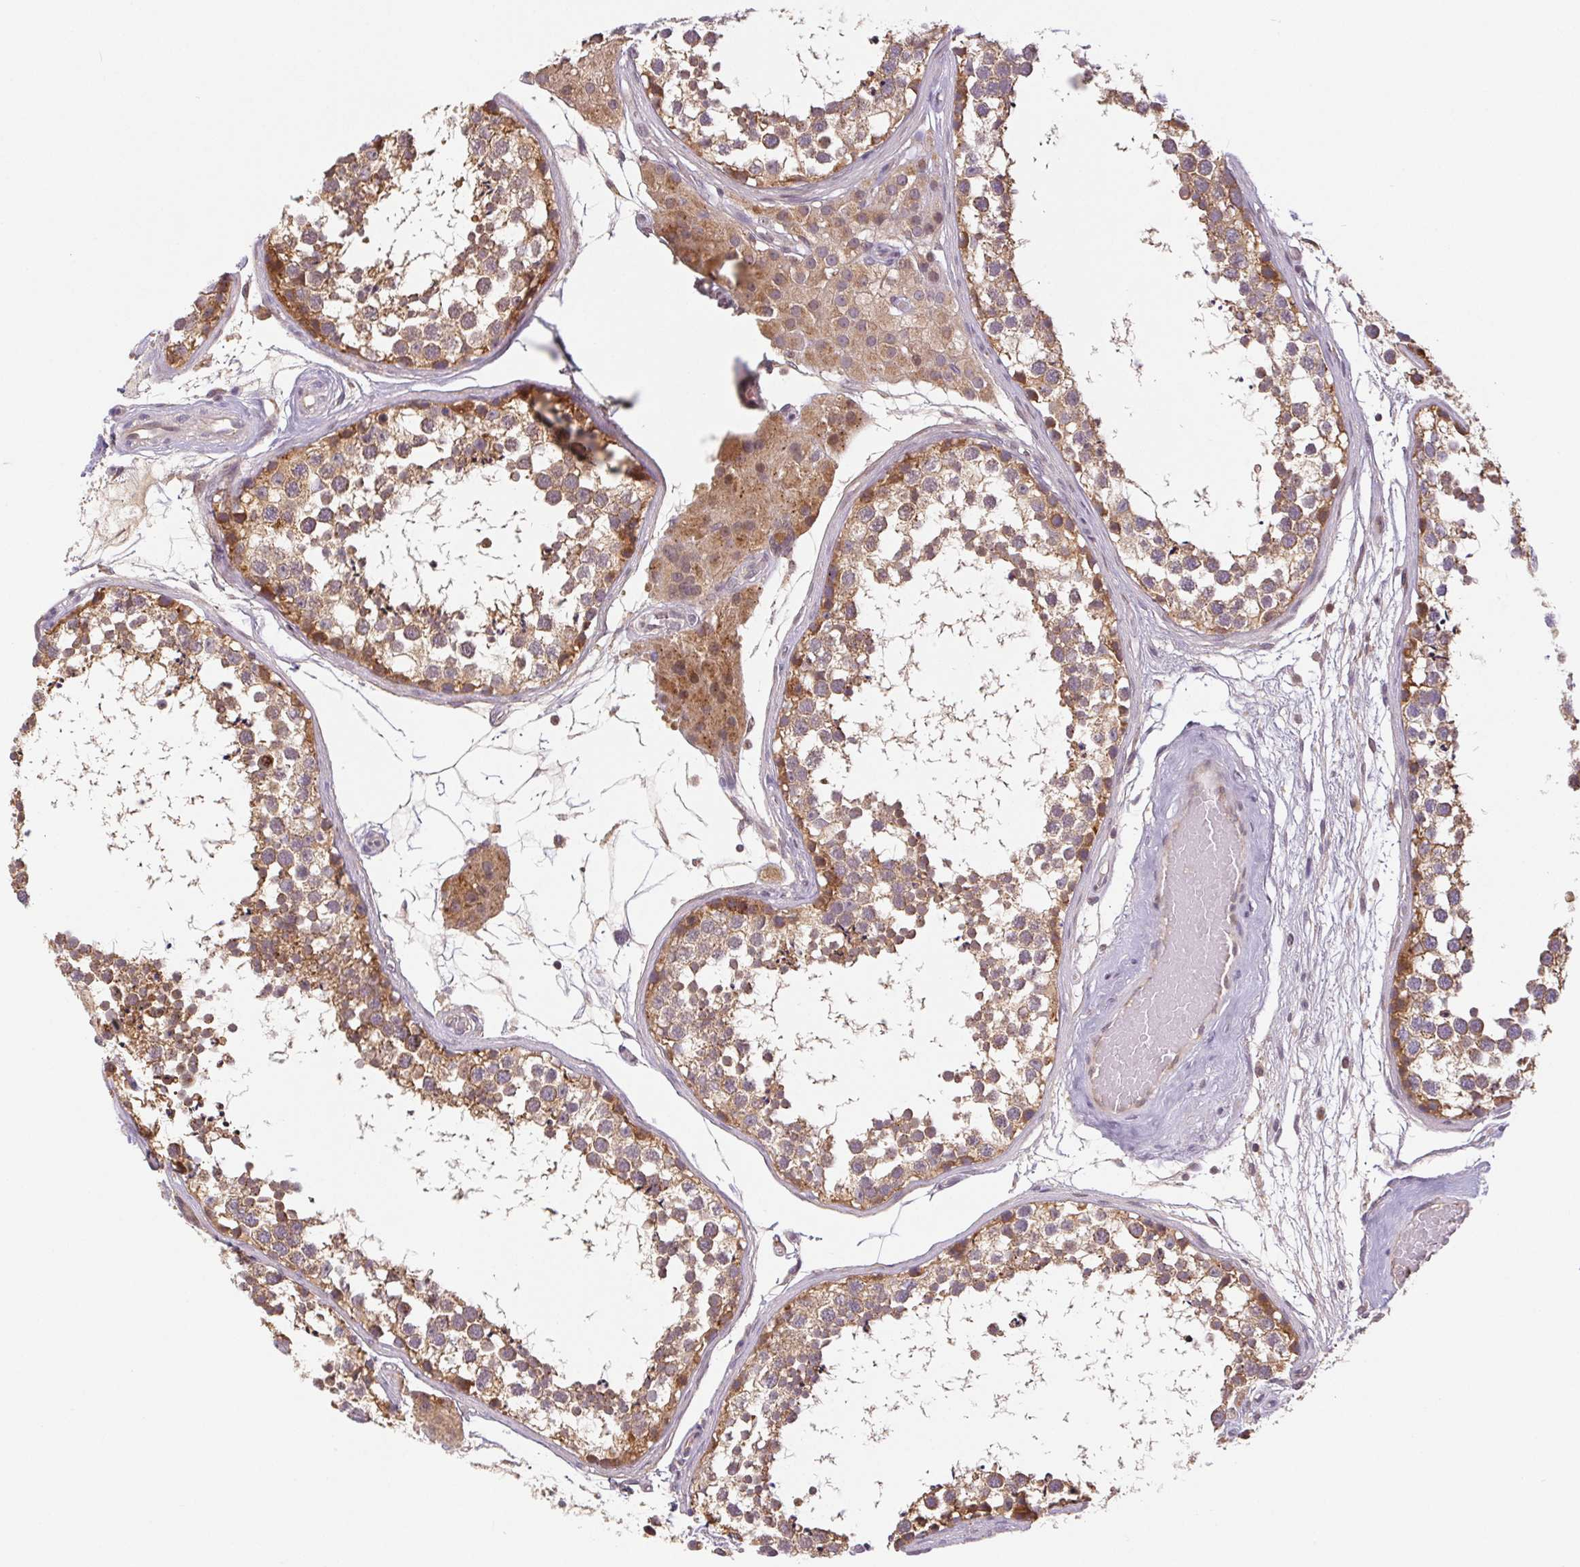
{"staining": {"intensity": "moderate", "quantity": ">75%", "location": "cytoplasmic/membranous"}, "tissue": "testis", "cell_type": "Cells in seminiferous ducts", "image_type": "normal", "snomed": [{"axis": "morphology", "description": "Normal tissue, NOS"}, {"axis": "morphology", "description": "Seminoma, NOS"}, {"axis": "topography", "description": "Testis"}], "caption": "Immunohistochemical staining of benign testis reveals medium levels of moderate cytoplasmic/membranous staining in approximately >75% of cells in seminiferous ducts.", "gene": "MTHFD1L", "patient": {"sex": "male", "age": 65}}